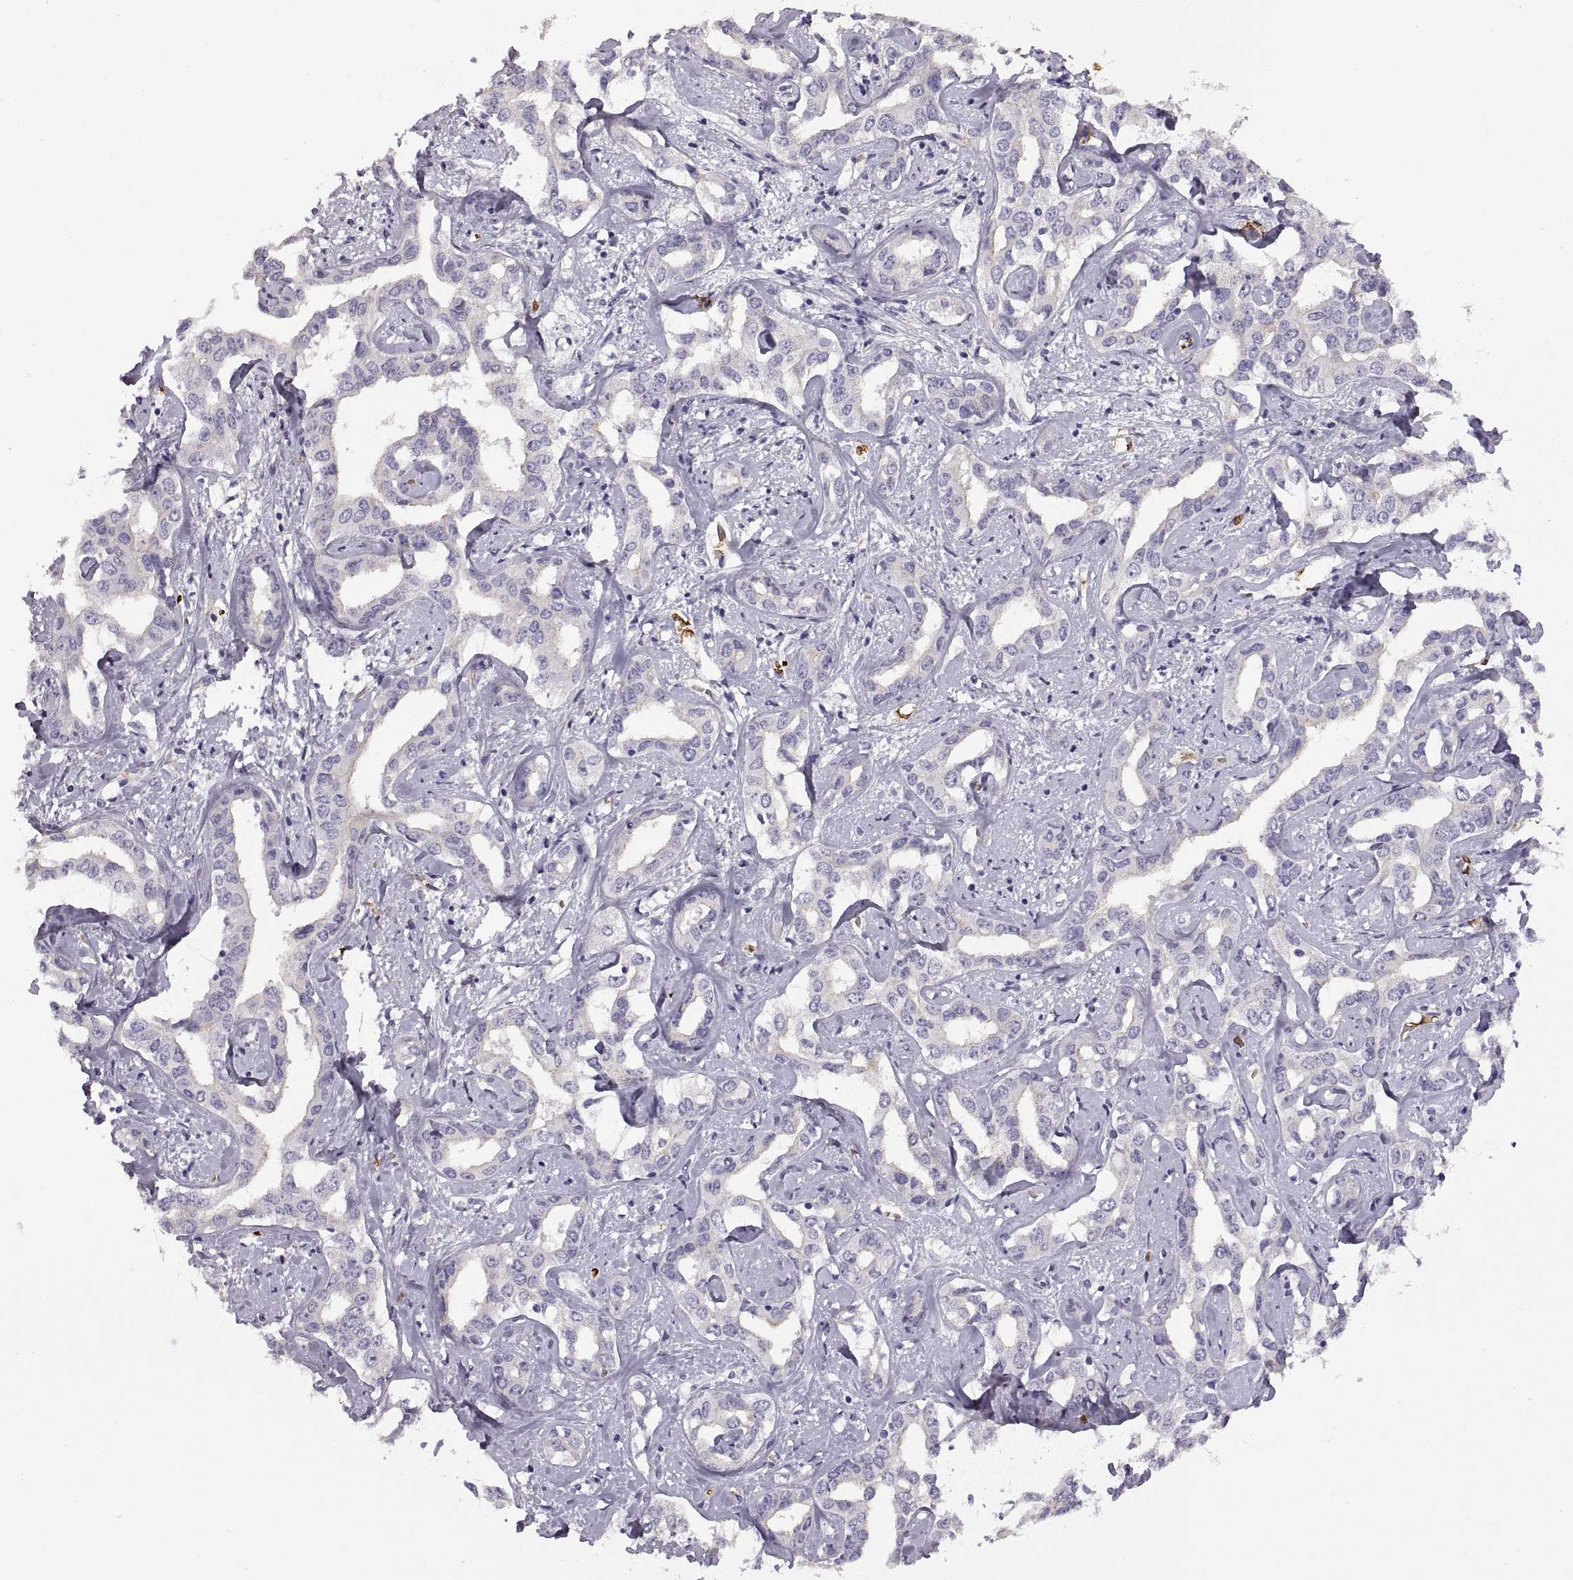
{"staining": {"intensity": "negative", "quantity": "none", "location": "none"}, "tissue": "liver cancer", "cell_type": "Tumor cells", "image_type": "cancer", "snomed": [{"axis": "morphology", "description": "Cholangiocarcinoma"}, {"axis": "topography", "description": "Liver"}], "caption": "Protein analysis of liver cancer (cholangiocarcinoma) shows no significant staining in tumor cells. (Immunohistochemistry (ihc), brightfield microscopy, high magnification).", "gene": "MEIOC", "patient": {"sex": "male", "age": 59}}